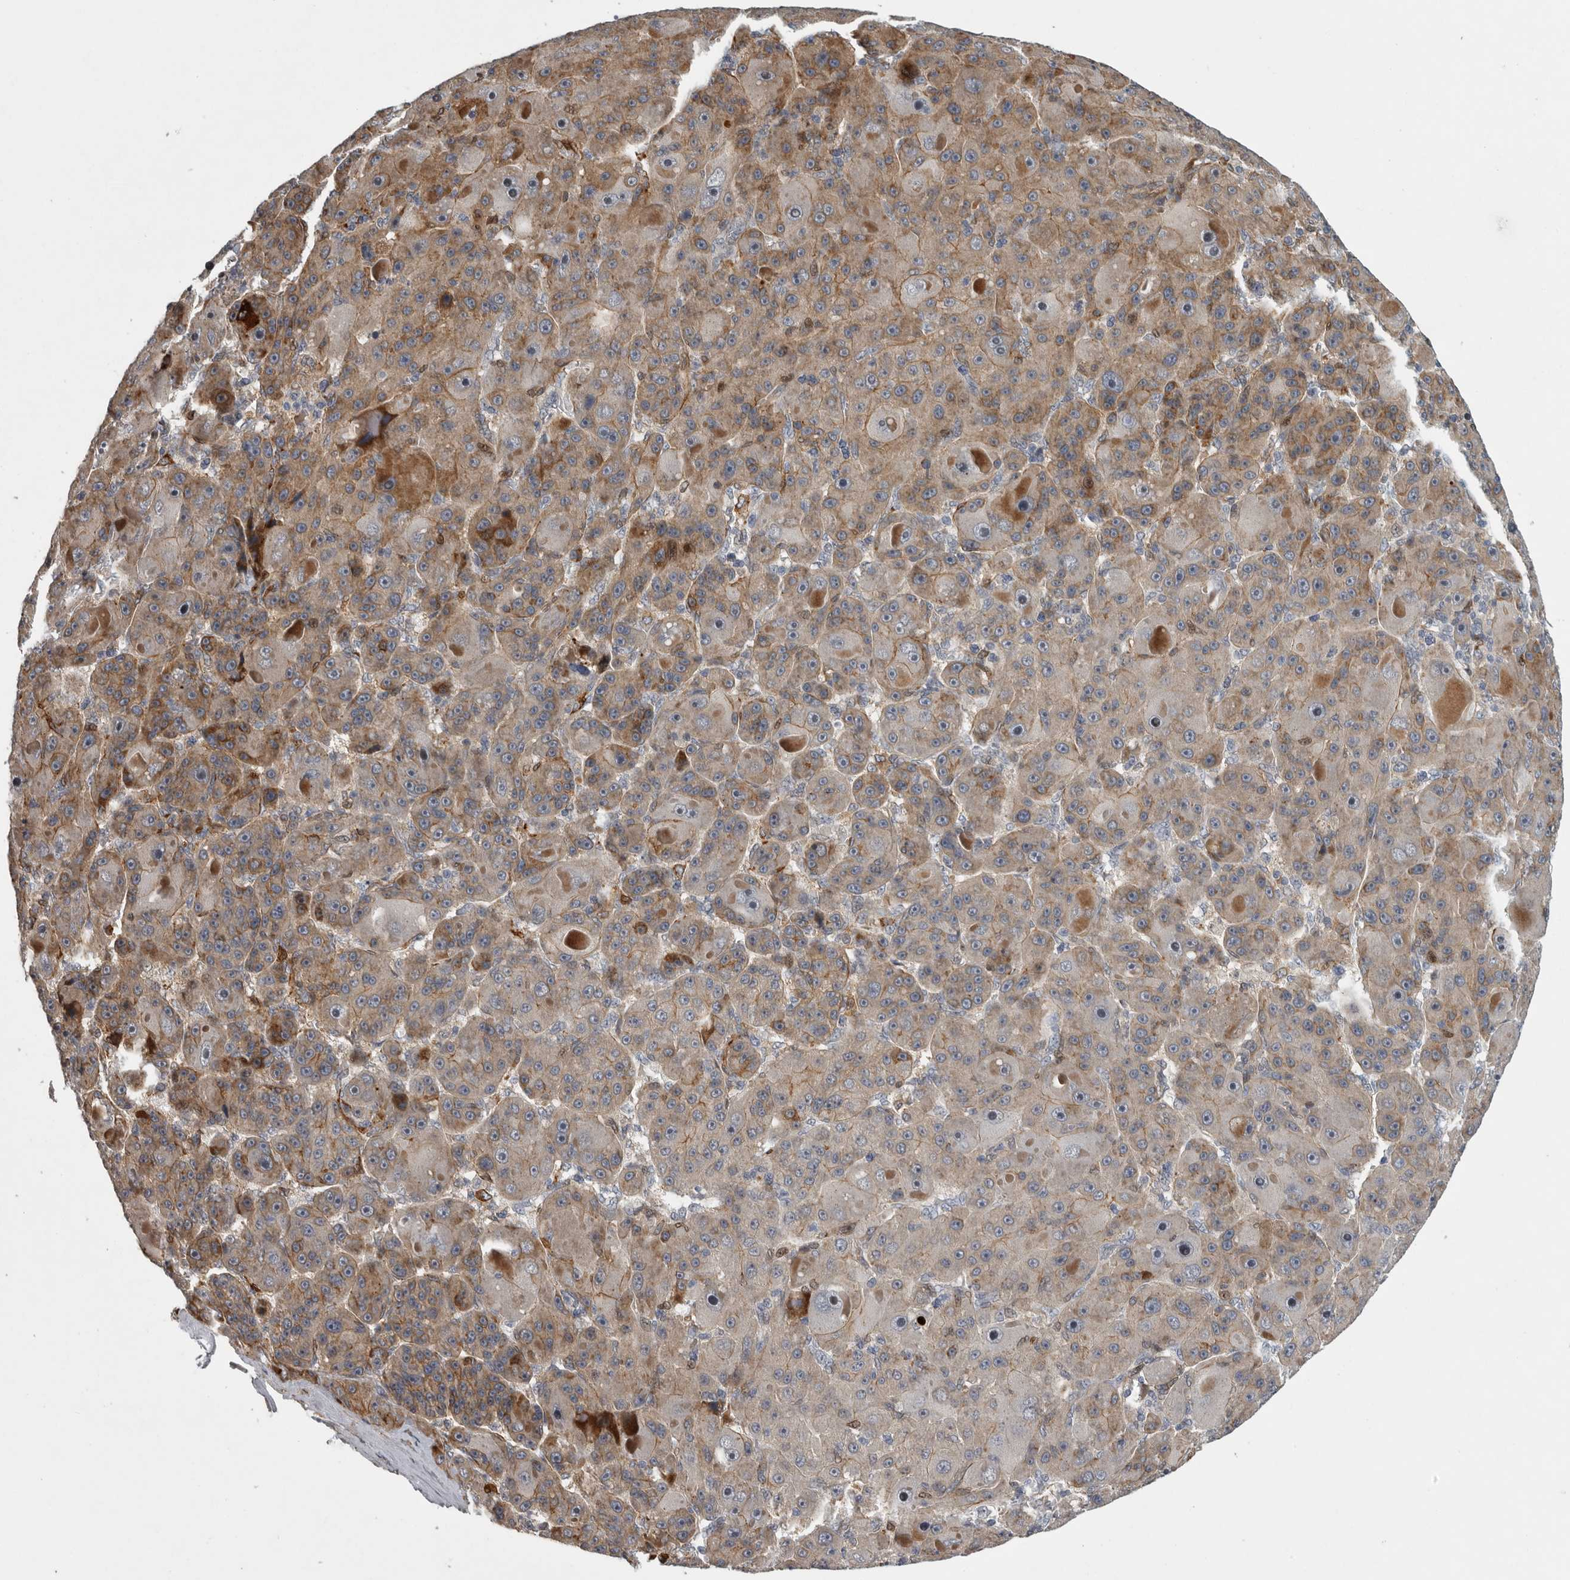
{"staining": {"intensity": "moderate", "quantity": "25%-75%", "location": "cytoplasmic/membranous"}, "tissue": "liver cancer", "cell_type": "Tumor cells", "image_type": "cancer", "snomed": [{"axis": "morphology", "description": "Carcinoma, Hepatocellular, NOS"}, {"axis": "topography", "description": "Liver"}], "caption": "Human liver cancer stained with a protein marker exhibits moderate staining in tumor cells.", "gene": "MPDZ", "patient": {"sex": "male", "age": 76}}